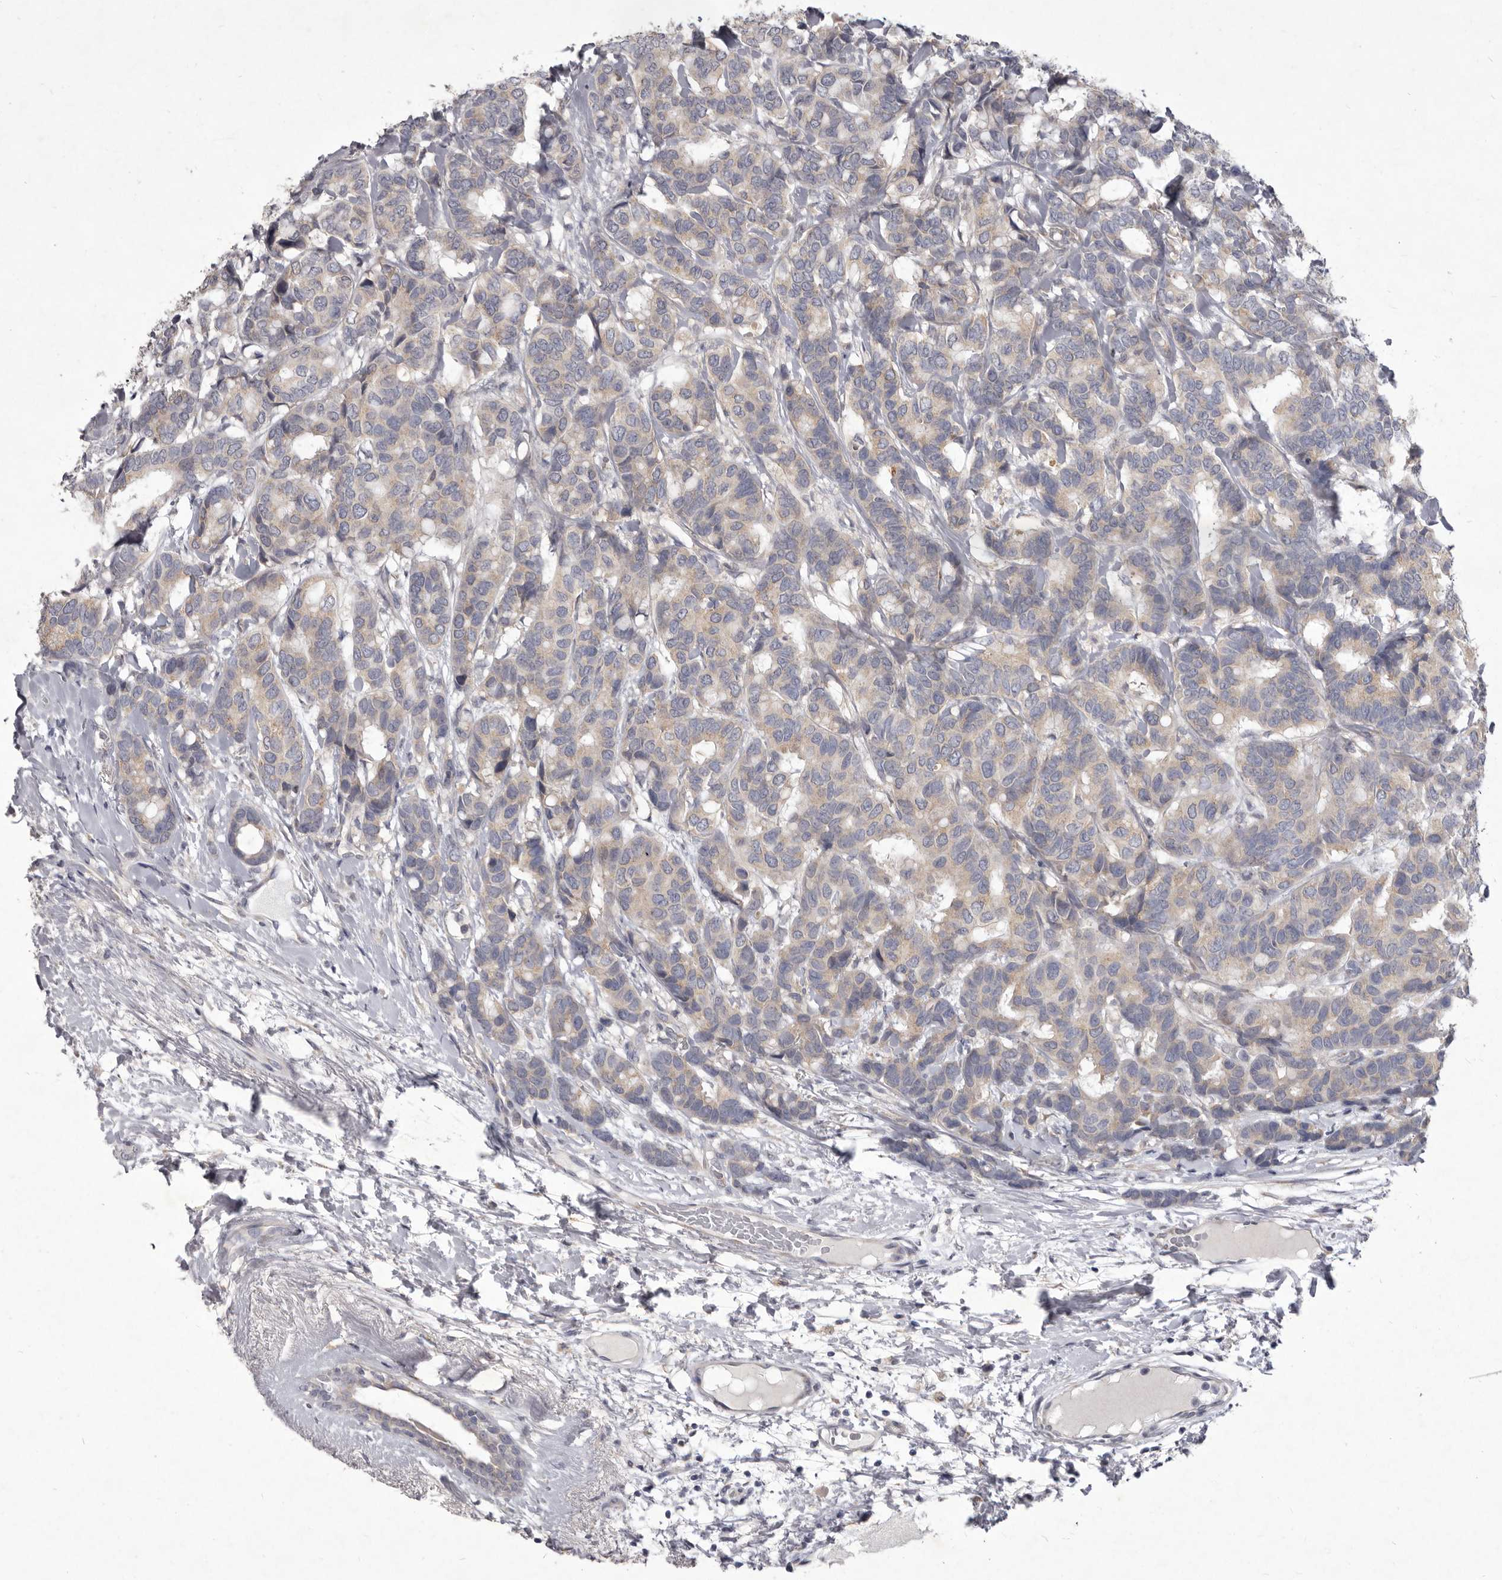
{"staining": {"intensity": "negative", "quantity": "none", "location": "none"}, "tissue": "breast cancer", "cell_type": "Tumor cells", "image_type": "cancer", "snomed": [{"axis": "morphology", "description": "Duct carcinoma"}, {"axis": "topography", "description": "Breast"}], "caption": "This image is of breast intraductal carcinoma stained with immunohistochemistry to label a protein in brown with the nuclei are counter-stained blue. There is no positivity in tumor cells. Brightfield microscopy of IHC stained with DAB (3,3'-diaminobenzidine) (brown) and hematoxylin (blue), captured at high magnification.", "gene": "P2RX6", "patient": {"sex": "female", "age": 87}}